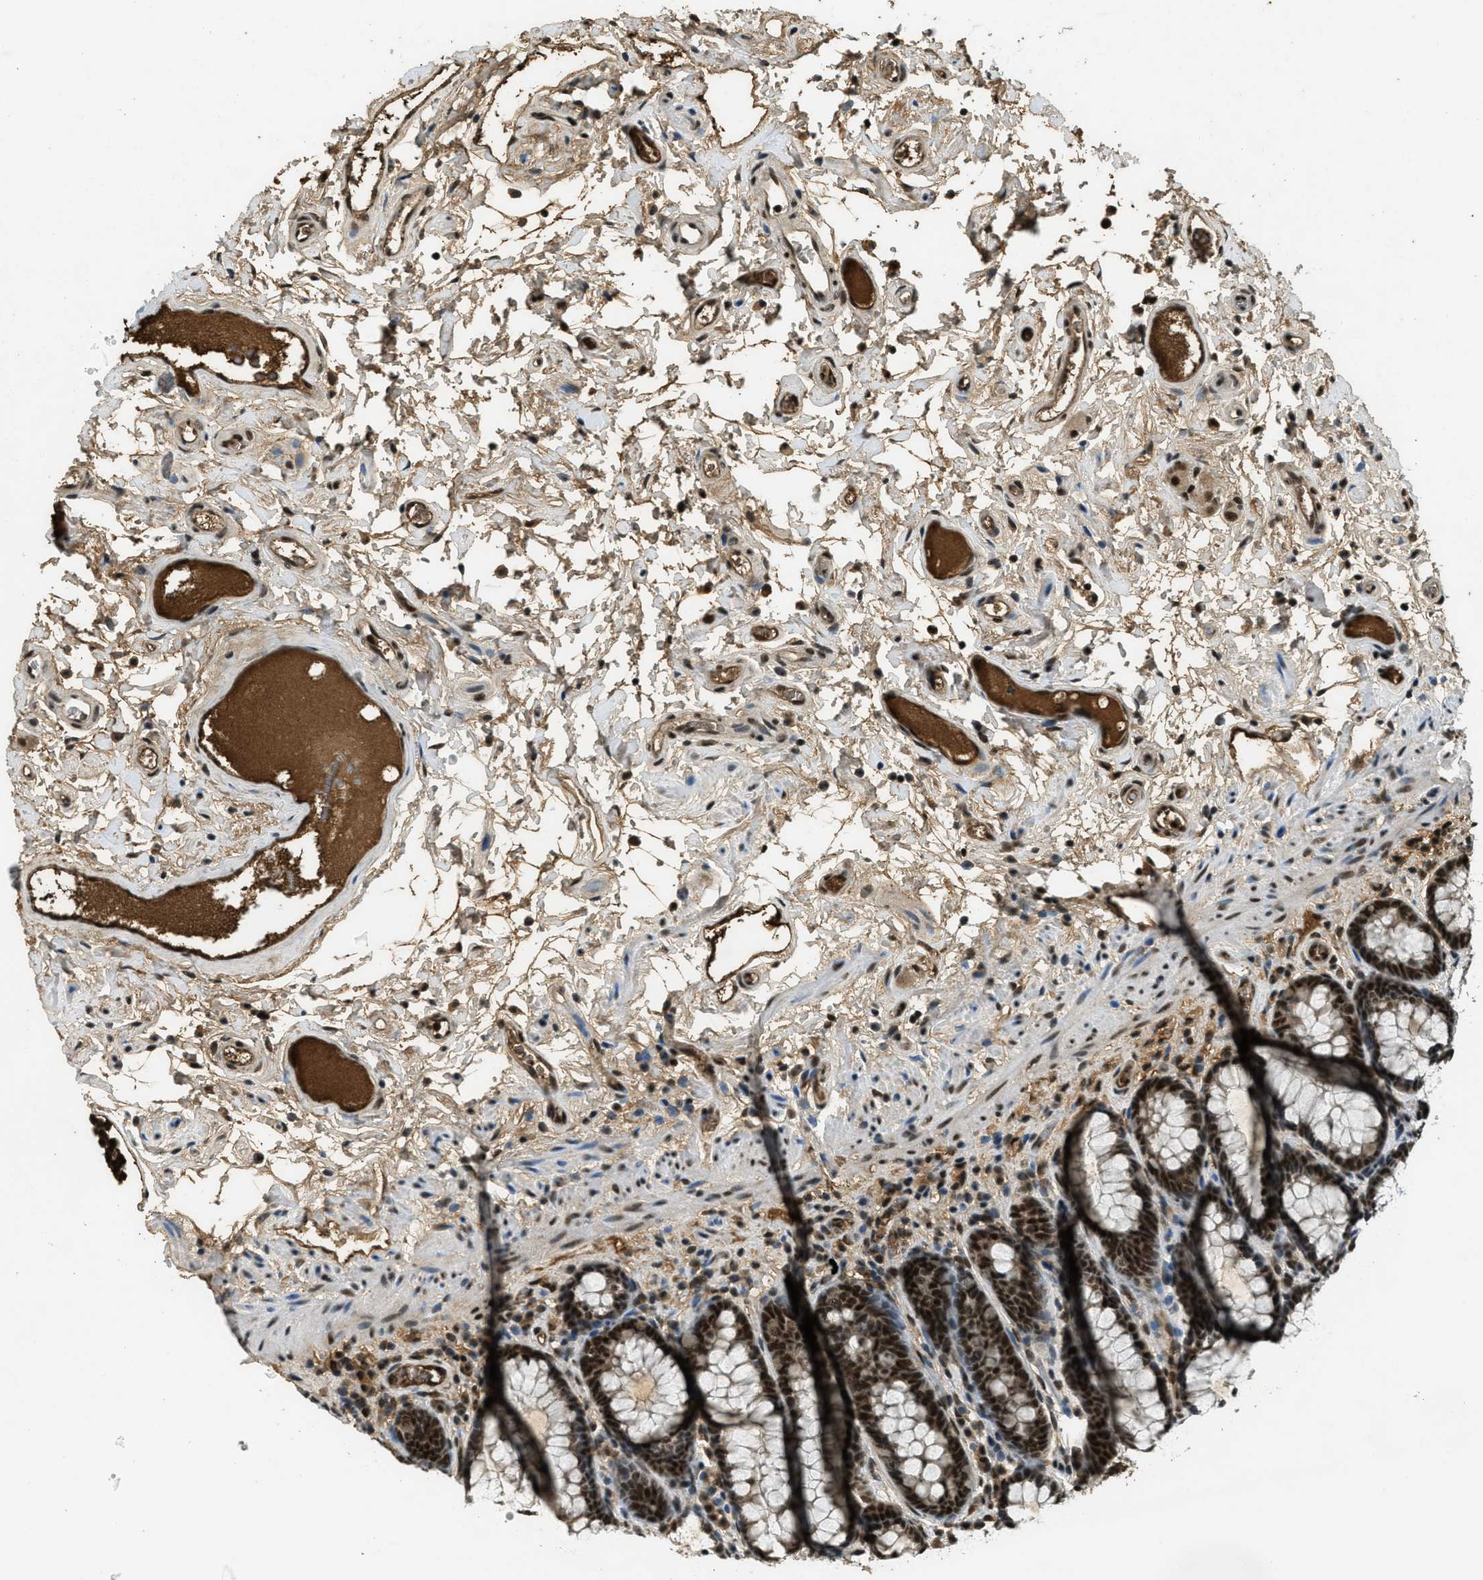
{"staining": {"intensity": "strong", "quantity": ">75%", "location": "nuclear"}, "tissue": "rectum", "cell_type": "Glandular cells", "image_type": "normal", "snomed": [{"axis": "morphology", "description": "Normal tissue, NOS"}, {"axis": "topography", "description": "Rectum"}], "caption": "There is high levels of strong nuclear positivity in glandular cells of normal rectum, as demonstrated by immunohistochemical staining (brown color).", "gene": "ZNF148", "patient": {"sex": "male", "age": 92}}